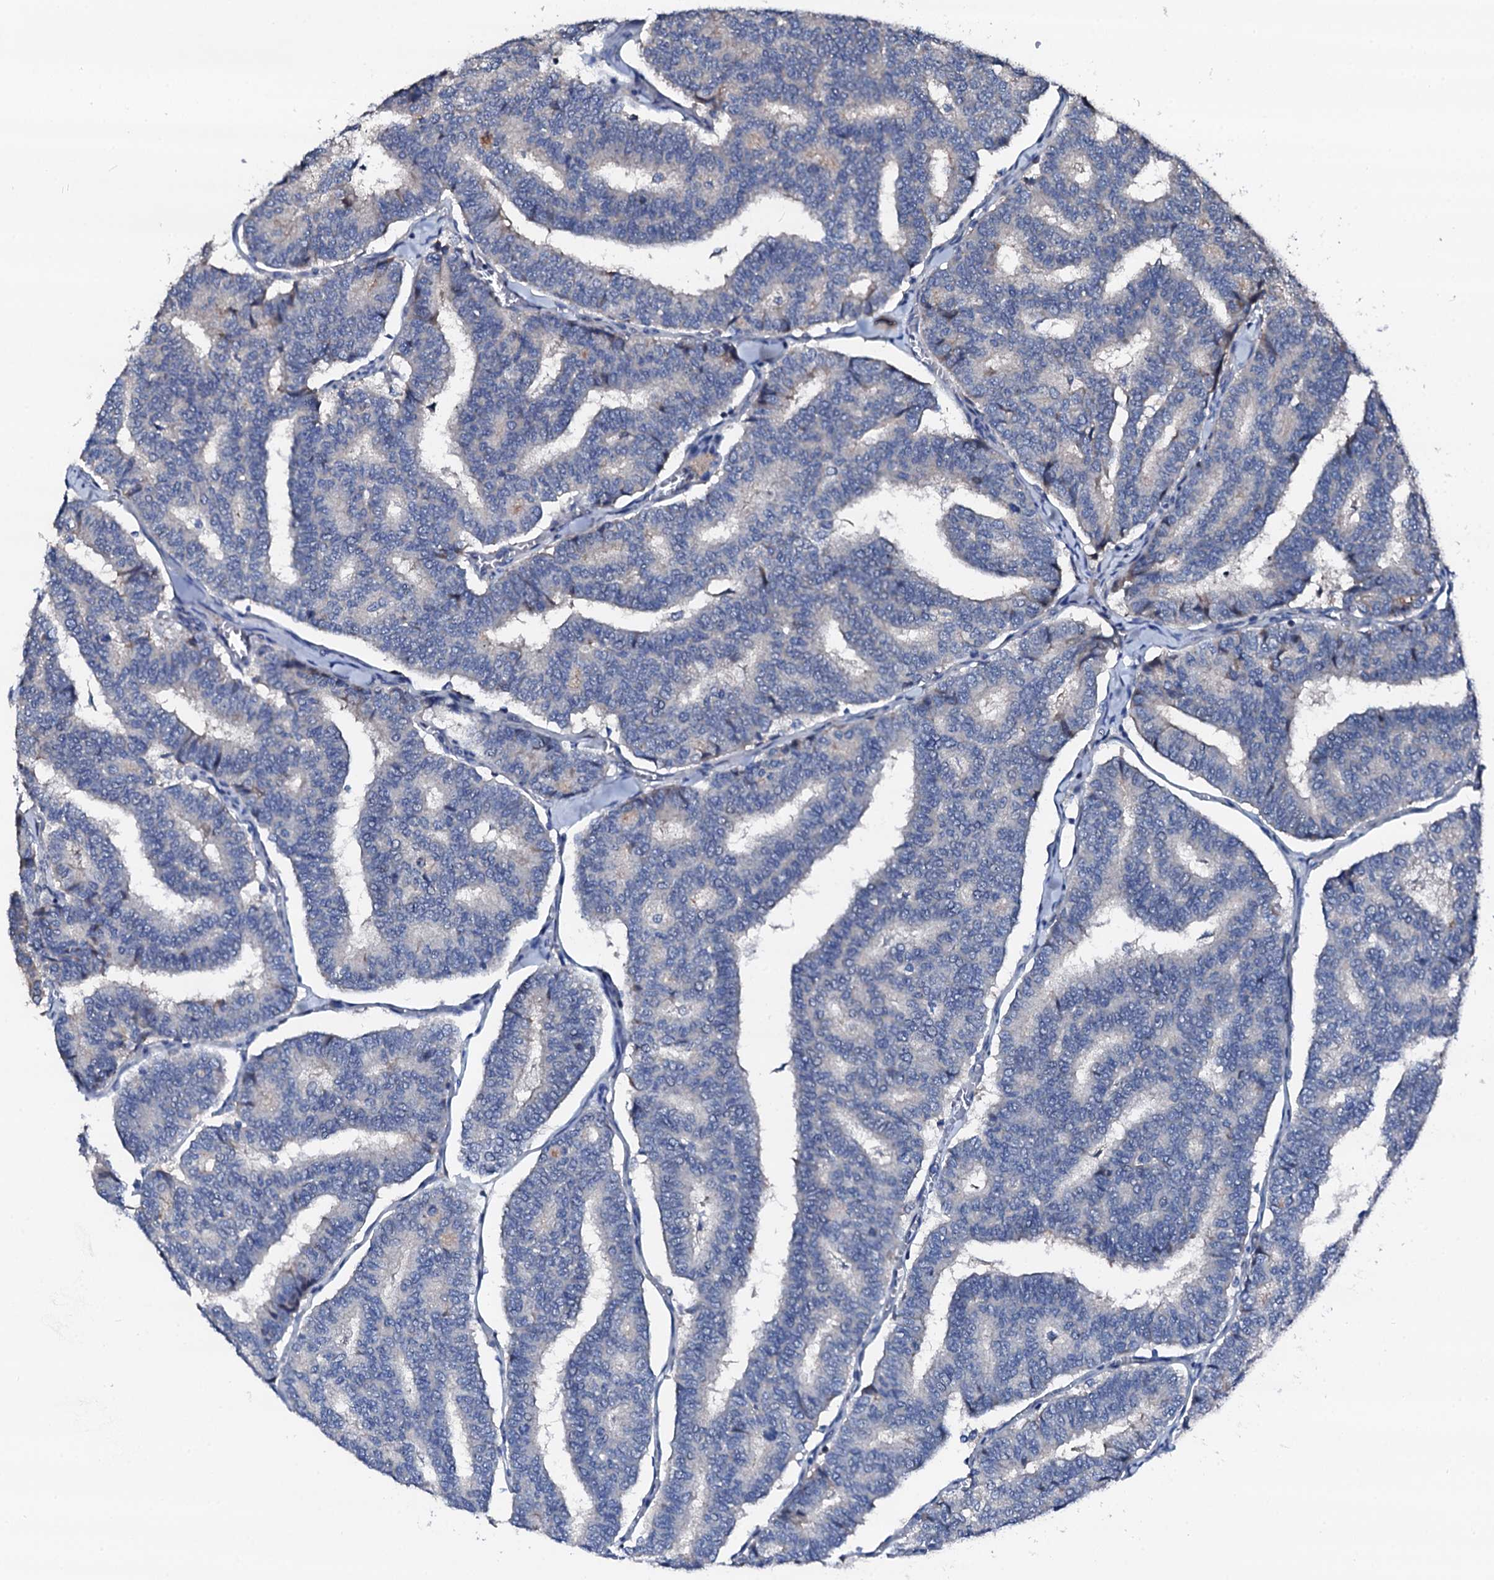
{"staining": {"intensity": "negative", "quantity": "none", "location": "none"}, "tissue": "thyroid cancer", "cell_type": "Tumor cells", "image_type": "cancer", "snomed": [{"axis": "morphology", "description": "Papillary adenocarcinoma, NOS"}, {"axis": "topography", "description": "Thyroid gland"}], "caption": "This is an IHC micrograph of thyroid cancer (papillary adenocarcinoma). There is no staining in tumor cells.", "gene": "TRAFD1", "patient": {"sex": "female", "age": 35}}